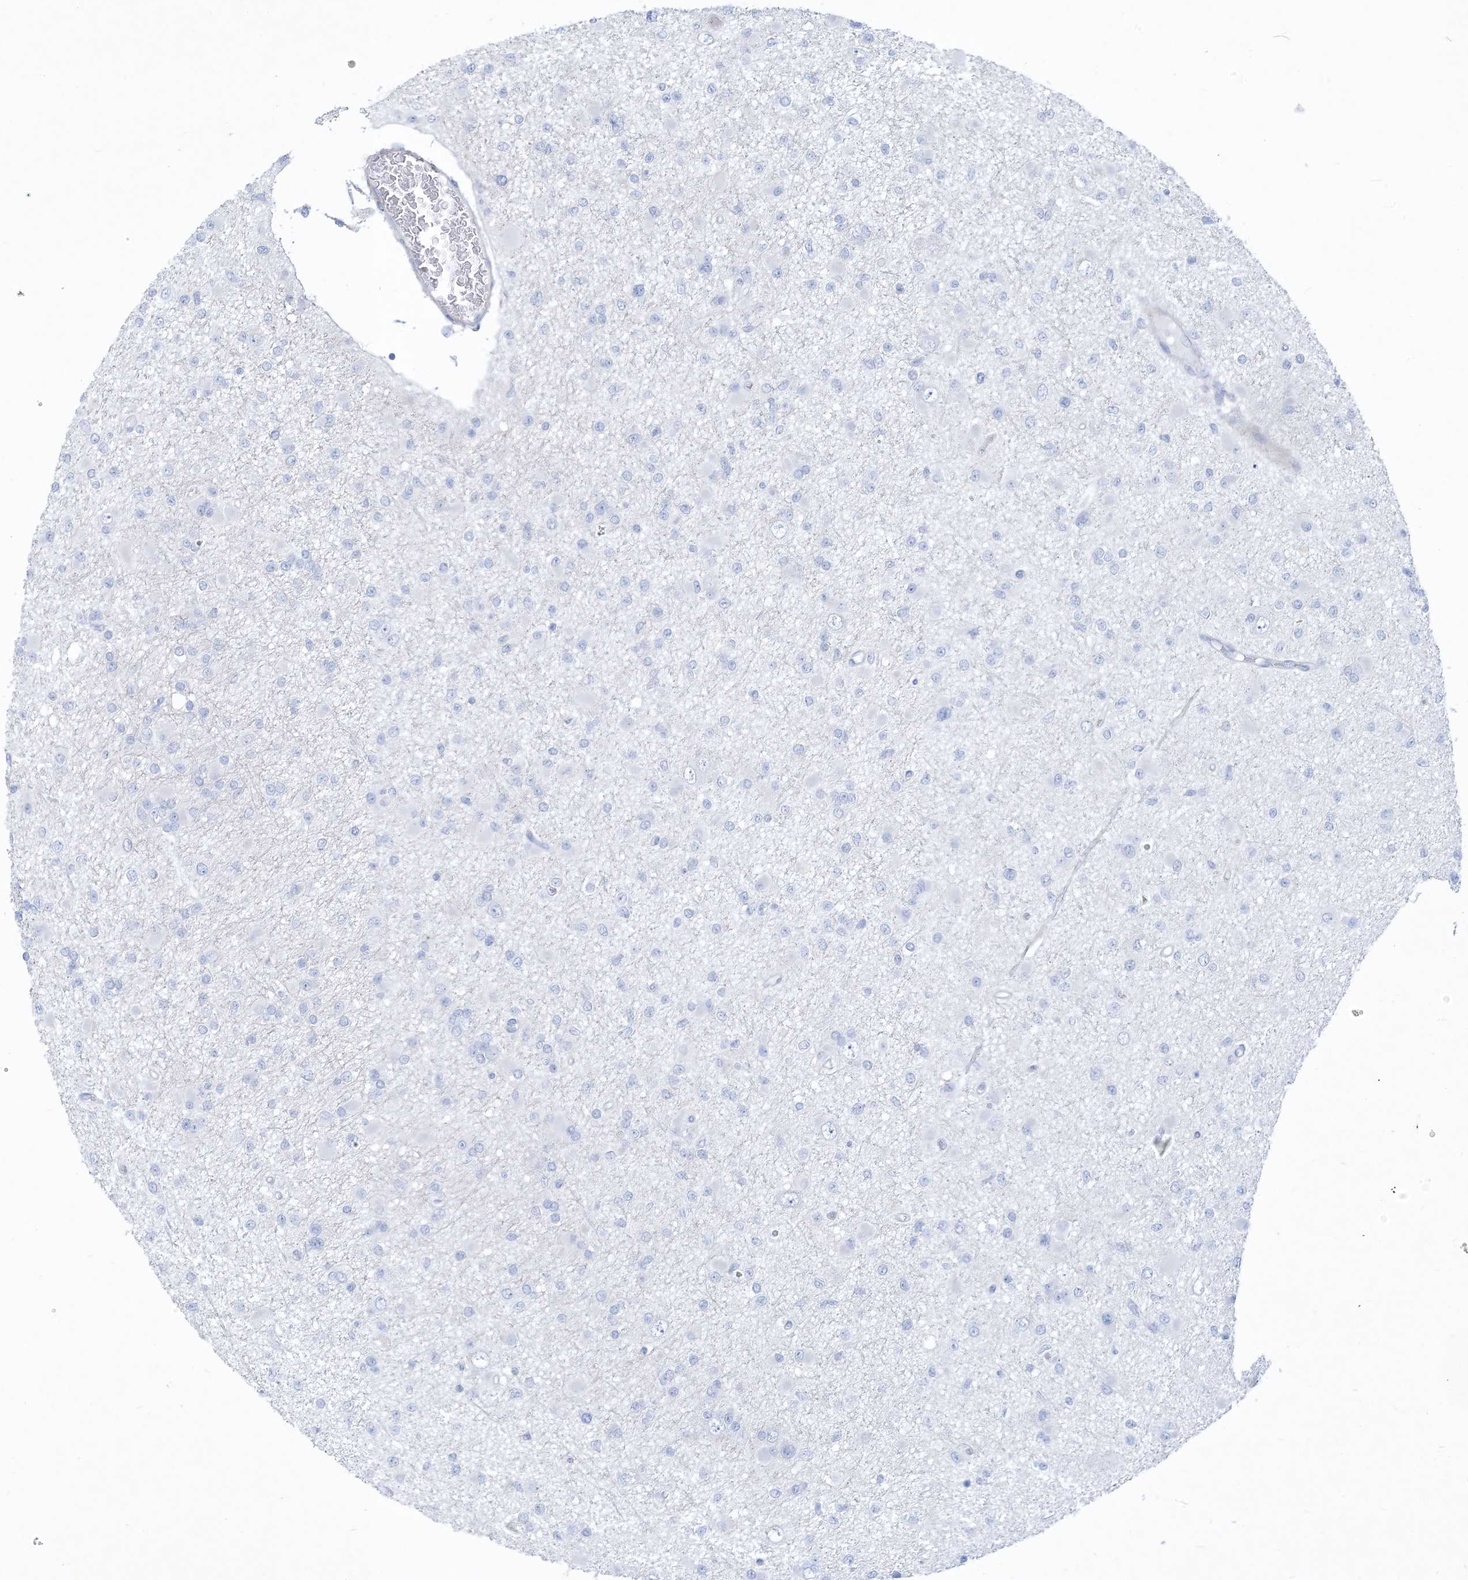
{"staining": {"intensity": "negative", "quantity": "none", "location": "none"}, "tissue": "glioma", "cell_type": "Tumor cells", "image_type": "cancer", "snomed": [{"axis": "morphology", "description": "Glioma, malignant, Low grade"}, {"axis": "topography", "description": "Brain"}], "caption": "This is an immunohistochemistry photomicrograph of glioma. There is no positivity in tumor cells.", "gene": "MOXD1", "patient": {"sex": "female", "age": 22}}